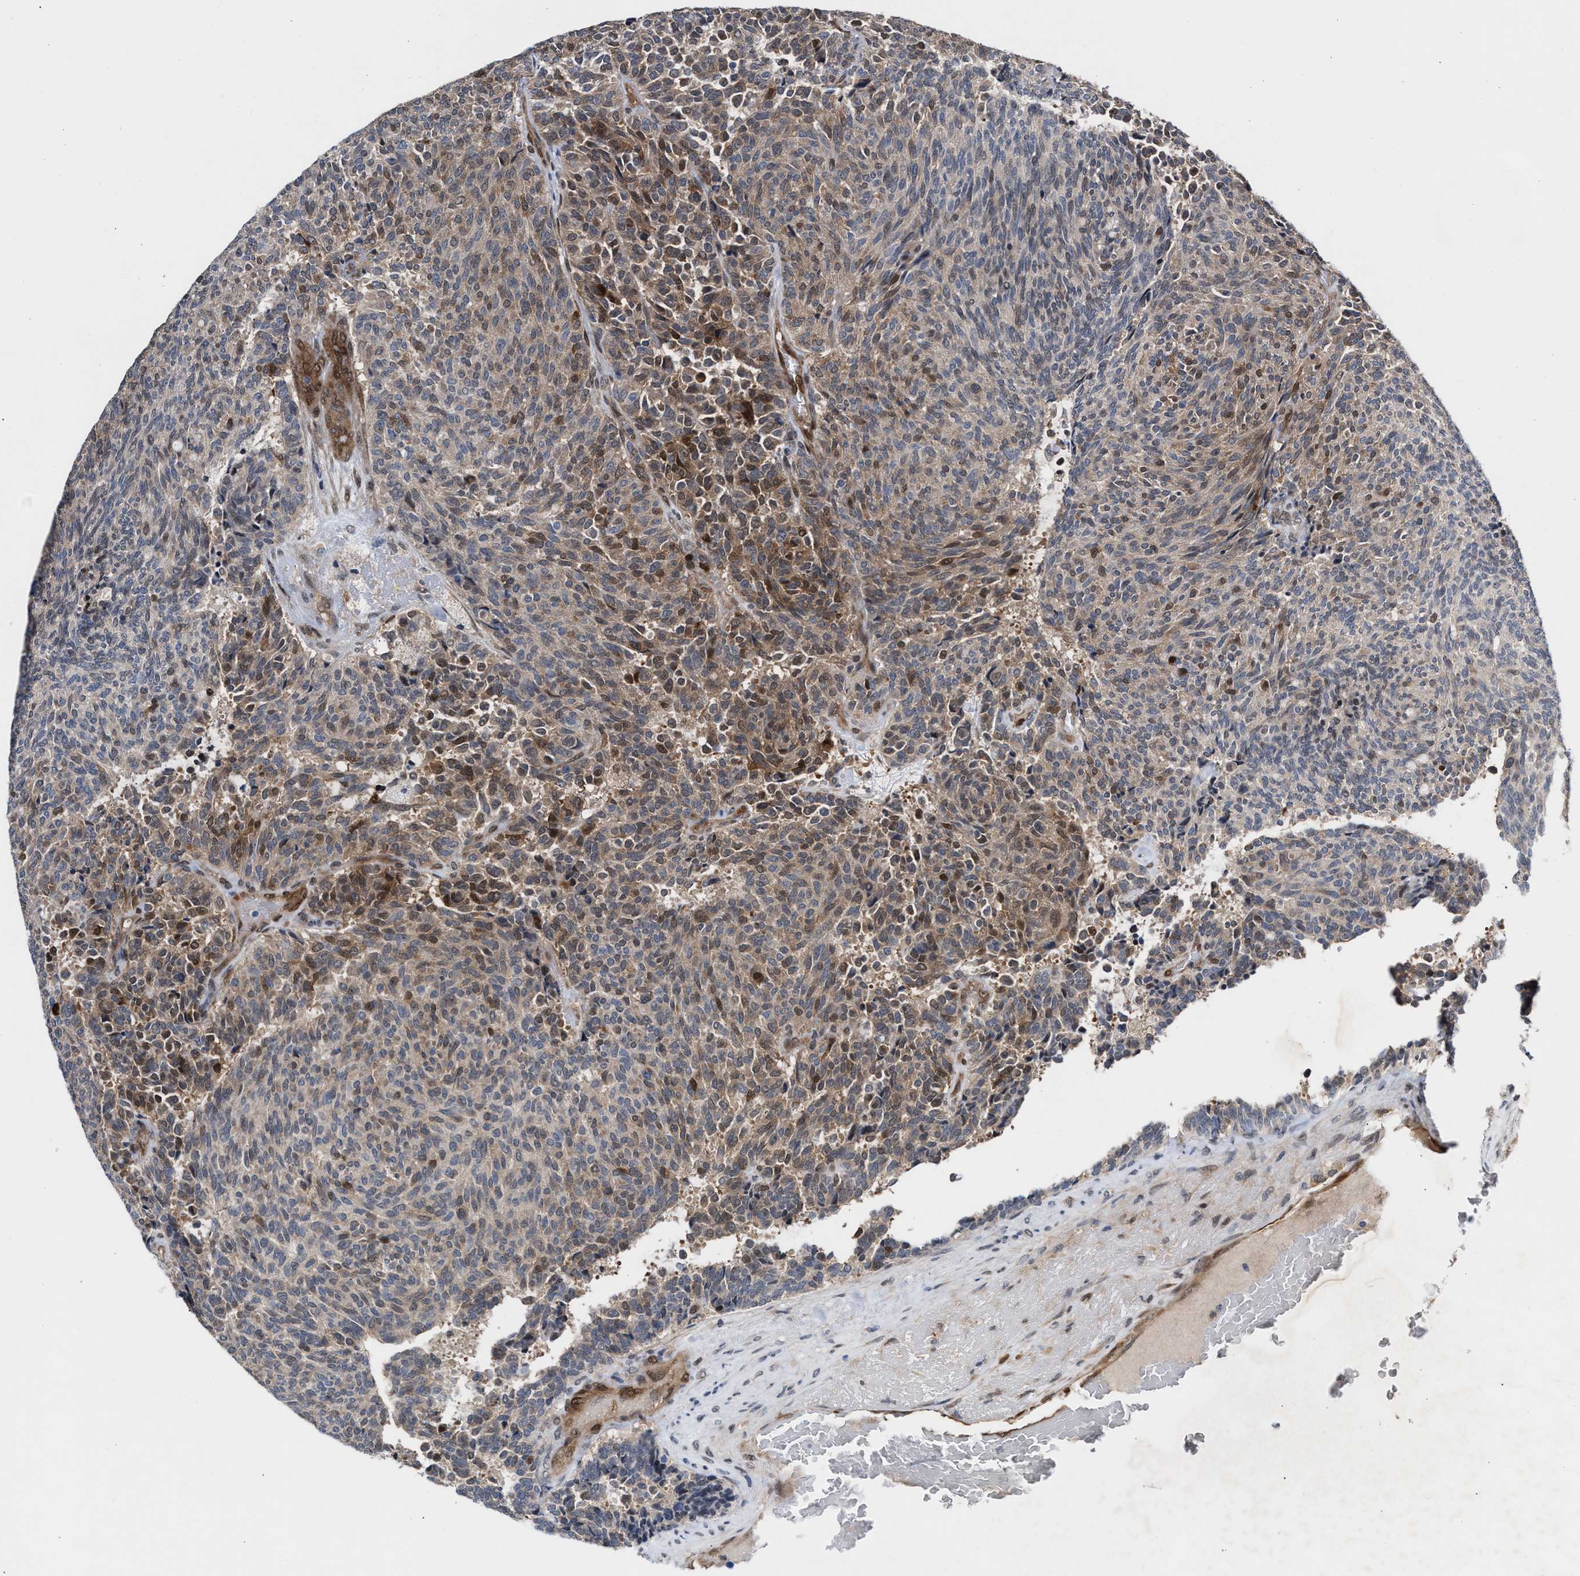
{"staining": {"intensity": "moderate", "quantity": "25%-75%", "location": "cytoplasmic/membranous"}, "tissue": "carcinoid", "cell_type": "Tumor cells", "image_type": "cancer", "snomed": [{"axis": "morphology", "description": "Carcinoid, malignant, NOS"}, {"axis": "topography", "description": "Pancreas"}], "caption": "Protein expression analysis of carcinoid shows moderate cytoplasmic/membranous expression in approximately 25%-75% of tumor cells. (DAB (3,3'-diaminobenzidine) = brown stain, brightfield microscopy at high magnification).", "gene": "TP53I3", "patient": {"sex": "female", "age": 54}}